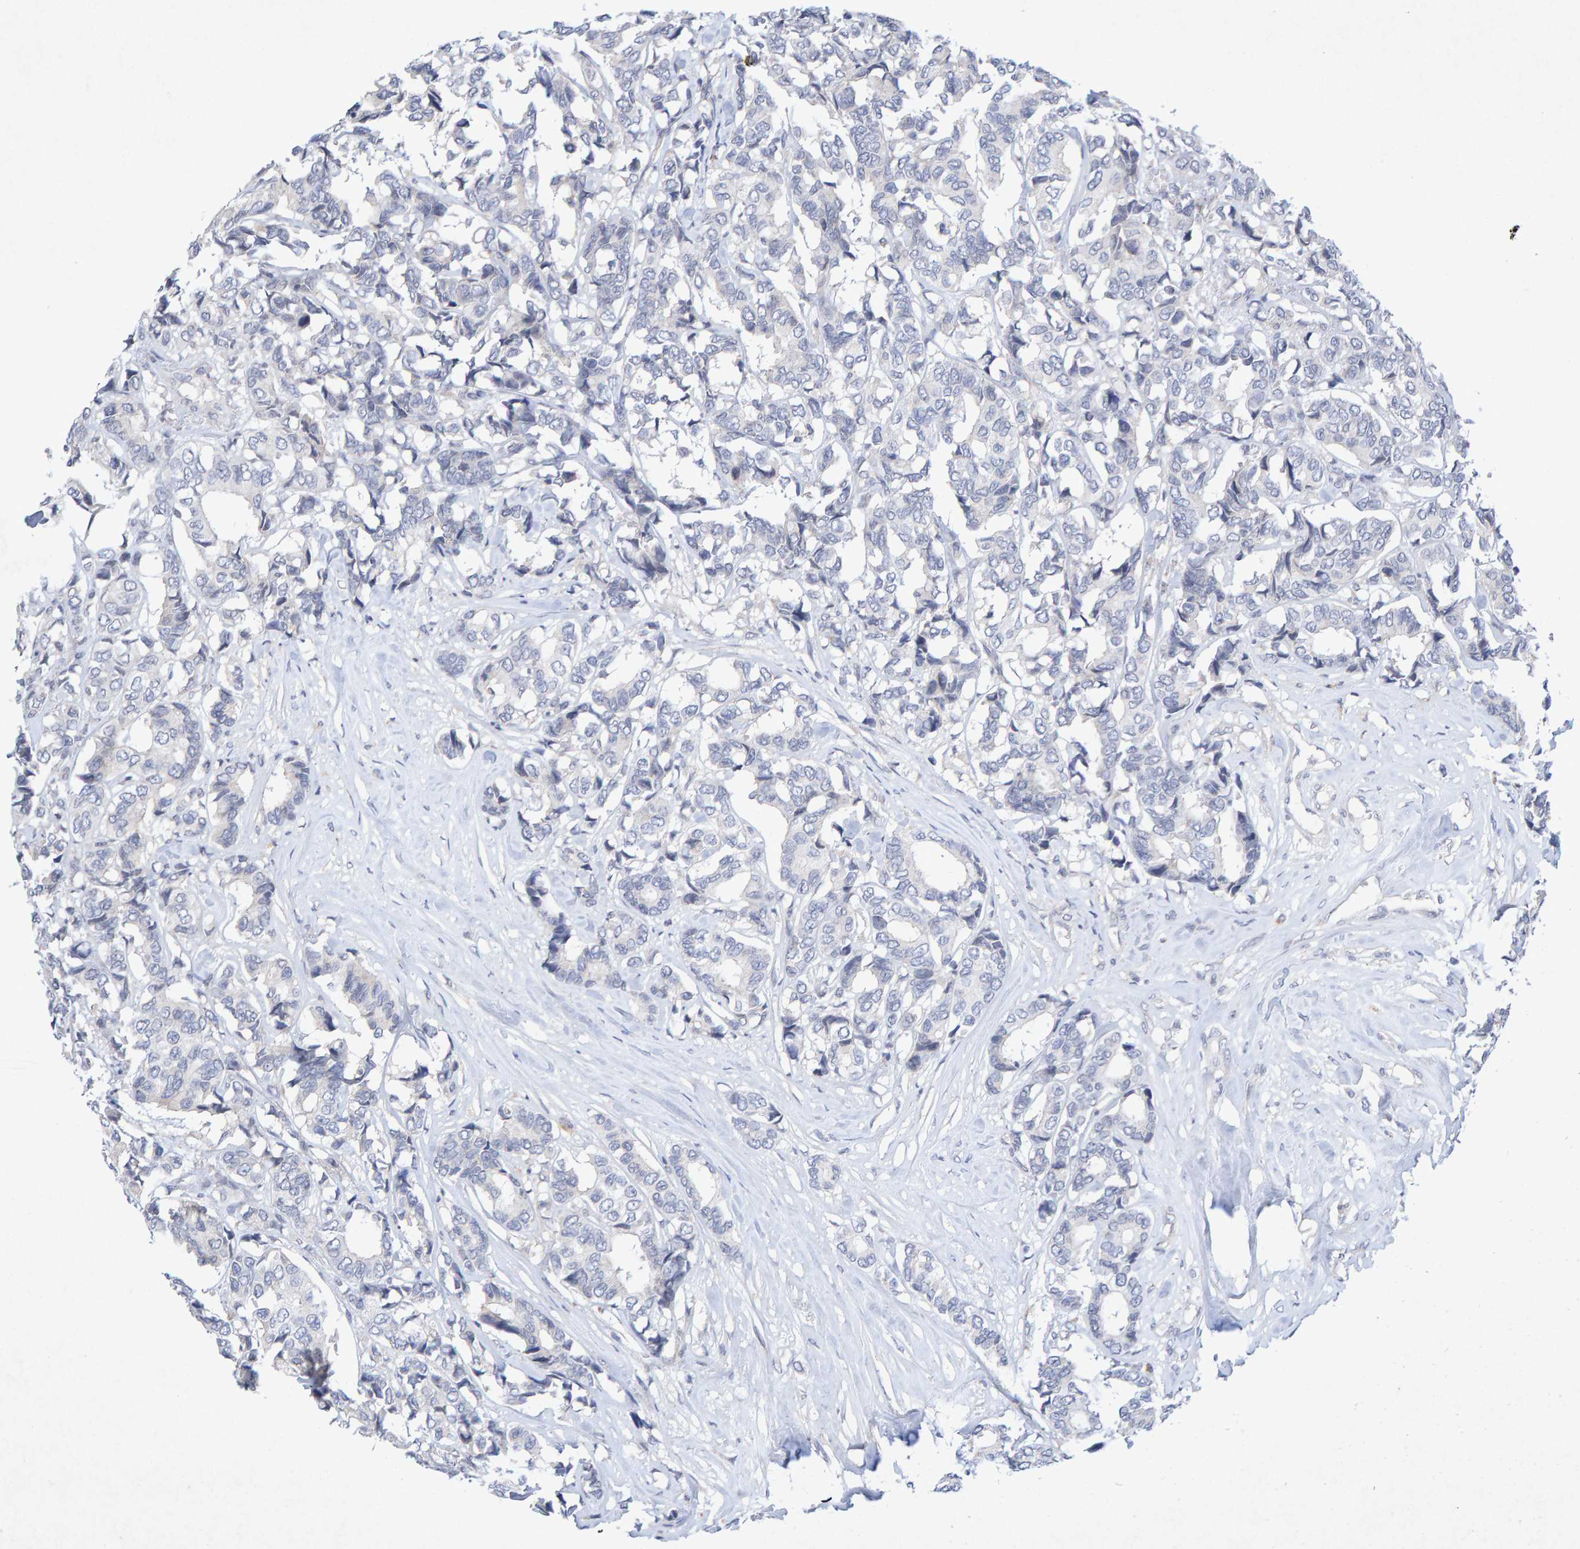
{"staining": {"intensity": "negative", "quantity": "none", "location": "none"}, "tissue": "breast cancer", "cell_type": "Tumor cells", "image_type": "cancer", "snomed": [{"axis": "morphology", "description": "Duct carcinoma"}, {"axis": "topography", "description": "Breast"}], "caption": "Immunohistochemistry of human intraductal carcinoma (breast) demonstrates no staining in tumor cells.", "gene": "CDH2", "patient": {"sex": "female", "age": 87}}